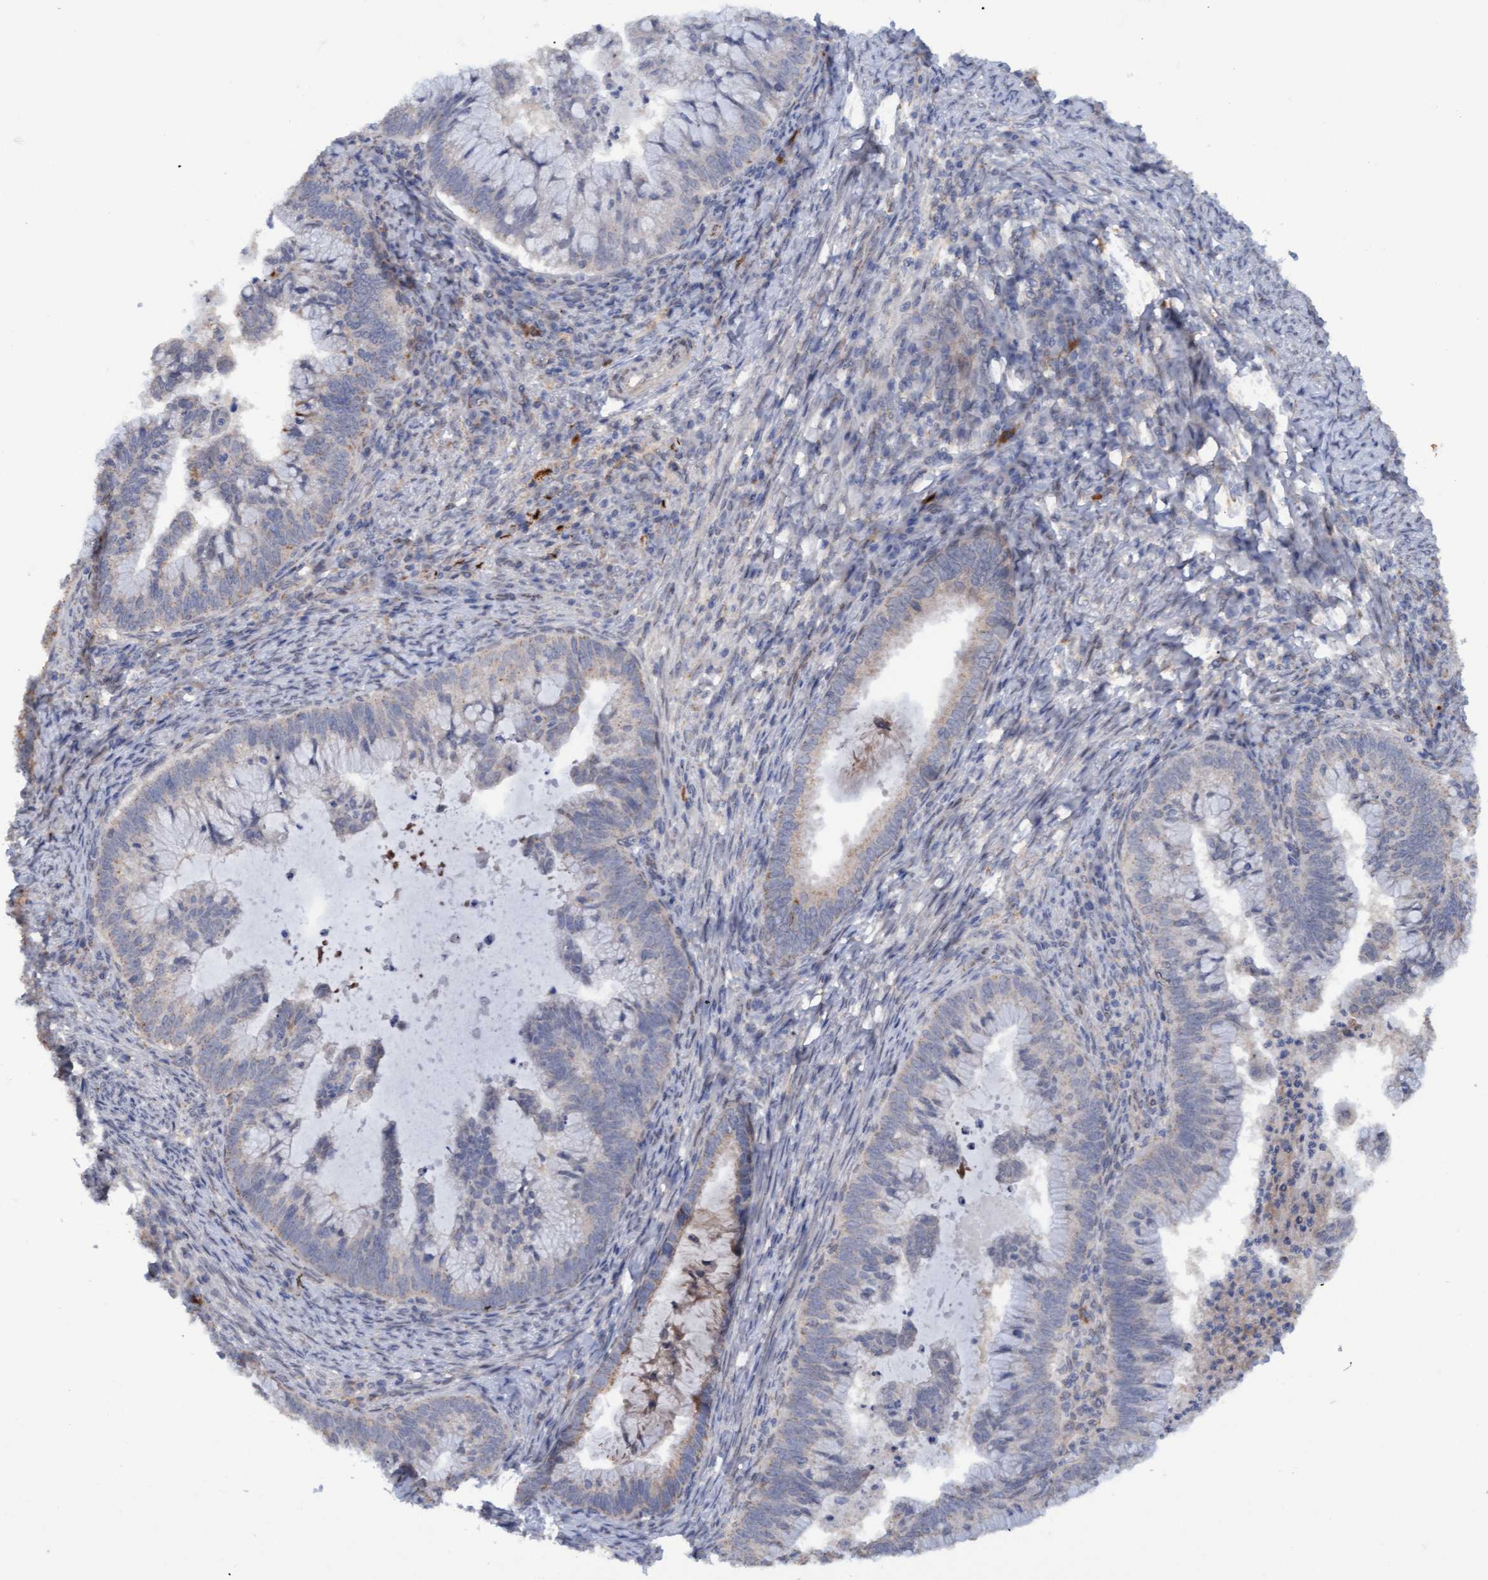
{"staining": {"intensity": "negative", "quantity": "none", "location": "none"}, "tissue": "cervical cancer", "cell_type": "Tumor cells", "image_type": "cancer", "snomed": [{"axis": "morphology", "description": "Adenocarcinoma, NOS"}, {"axis": "topography", "description": "Cervix"}], "caption": "Protein analysis of cervical cancer shows no significant expression in tumor cells.", "gene": "MGLL", "patient": {"sex": "female", "age": 36}}